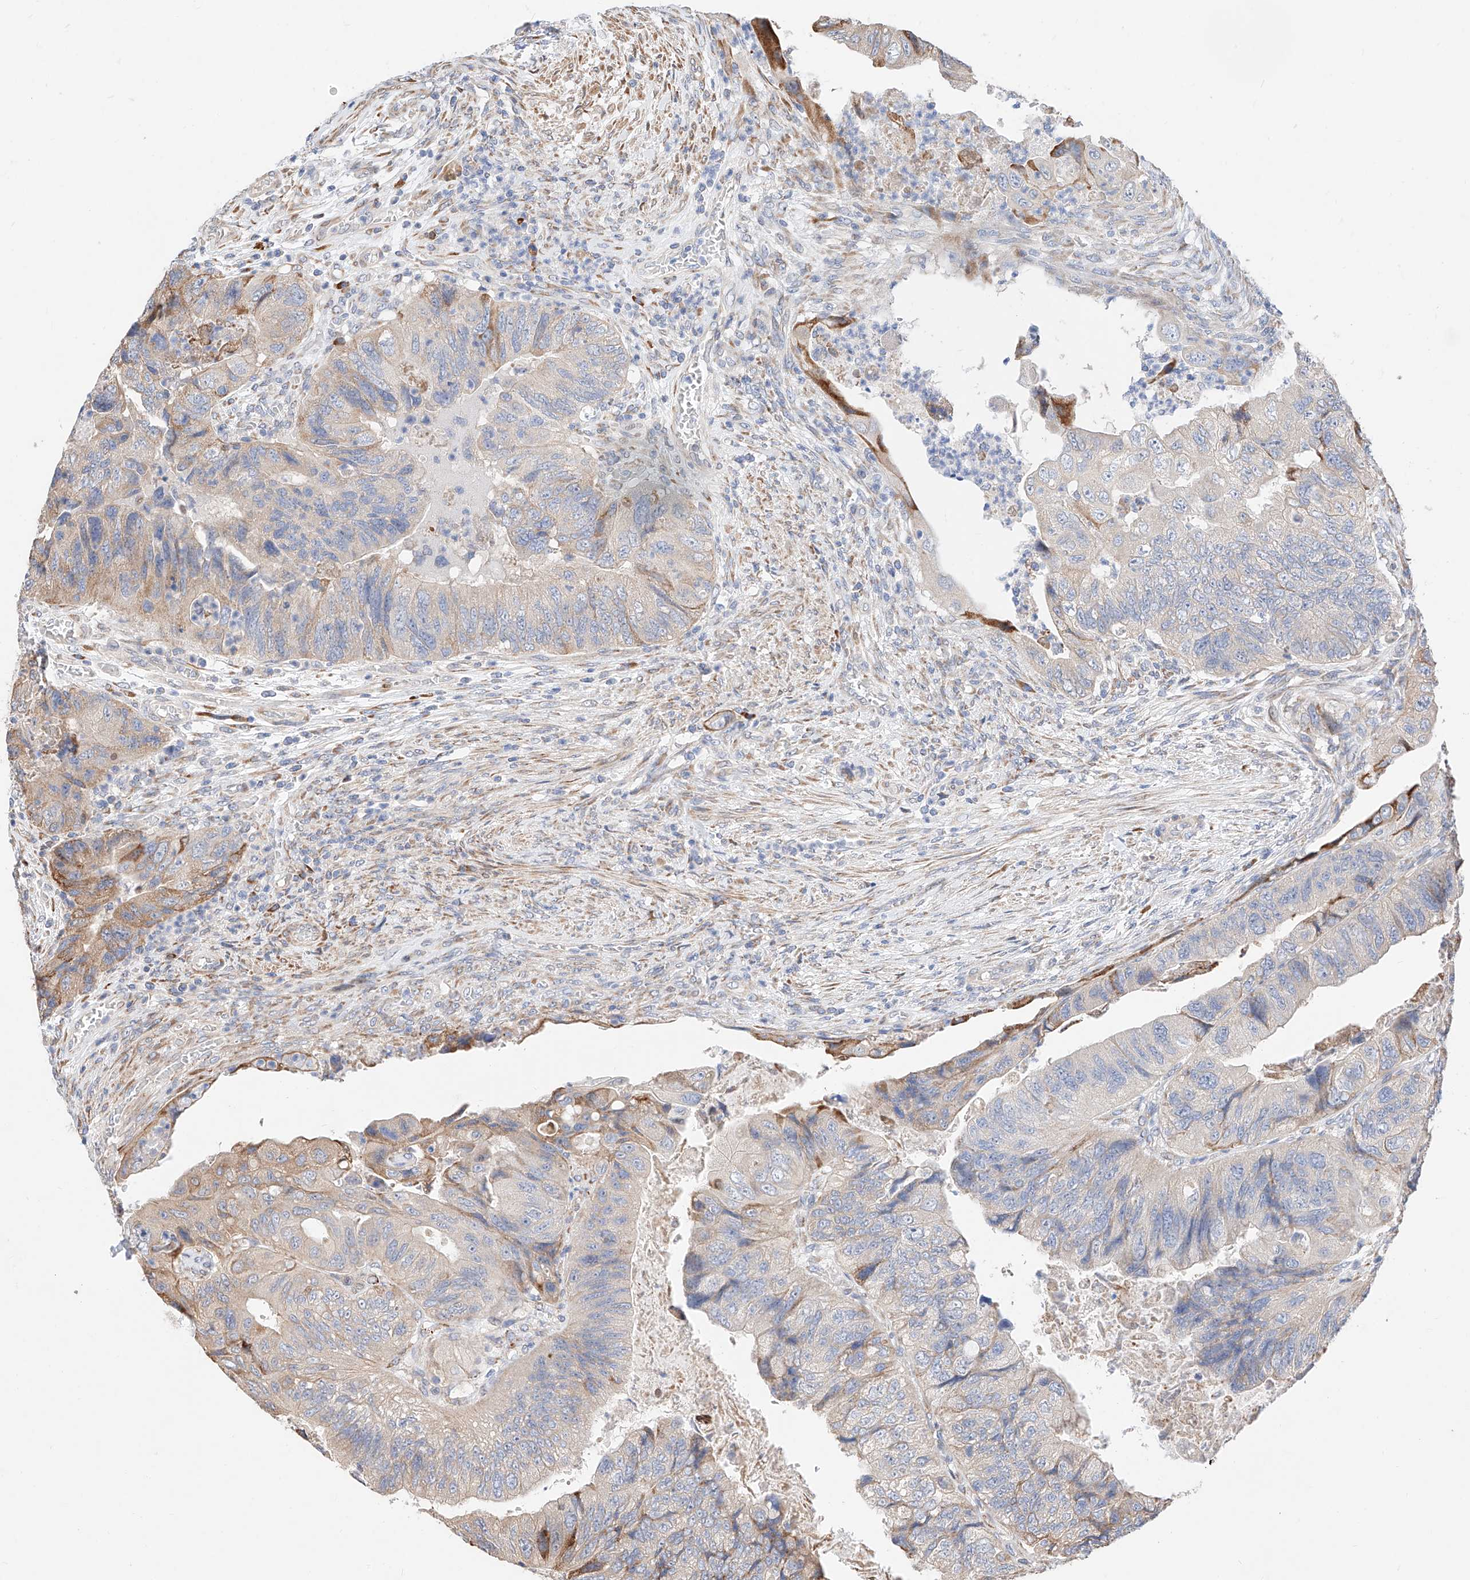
{"staining": {"intensity": "weak", "quantity": "<25%", "location": "cytoplasmic/membranous"}, "tissue": "colorectal cancer", "cell_type": "Tumor cells", "image_type": "cancer", "snomed": [{"axis": "morphology", "description": "Adenocarcinoma, NOS"}, {"axis": "topography", "description": "Rectum"}], "caption": "IHC micrograph of human colorectal adenocarcinoma stained for a protein (brown), which shows no expression in tumor cells.", "gene": "ATP9B", "patient": {"sex": "male", "age": 63}}